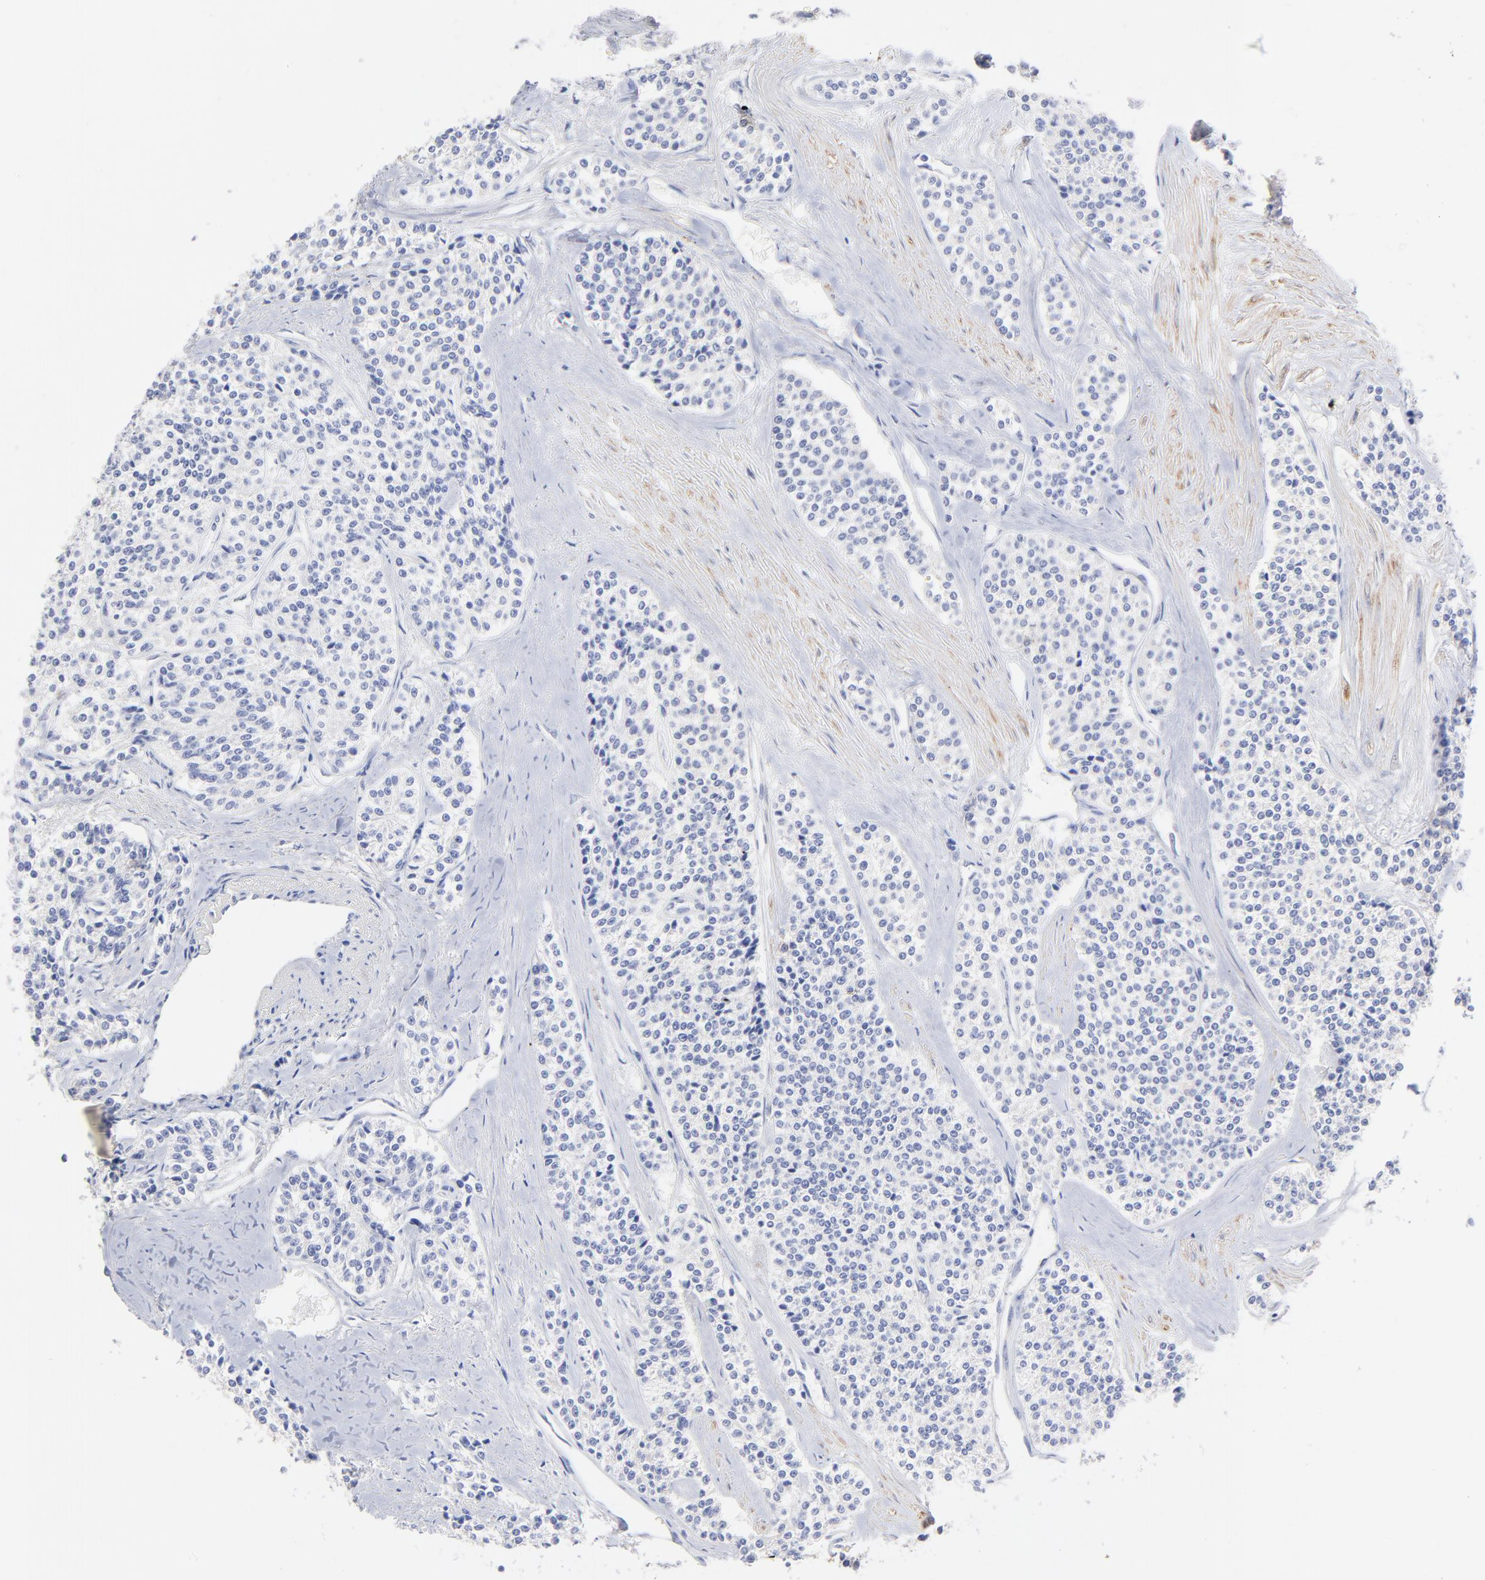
{"staining": {"intensity": "negative", "quantity": "none", "location": "none"}, "tissue": "carcinoid", "cell_type": "Tumor cells", "image_type": "cancer", "snomed": [{"axis": "morphology", "description": "Carcinoid, malignant, NOS"}, {"axis": "topography", "description": "Stomach"}], "caption": "There is no significant positivity in tumor cells of carcinoid.", "gene": "TWNK", "patient": {"sex": "female", "age": 76}}